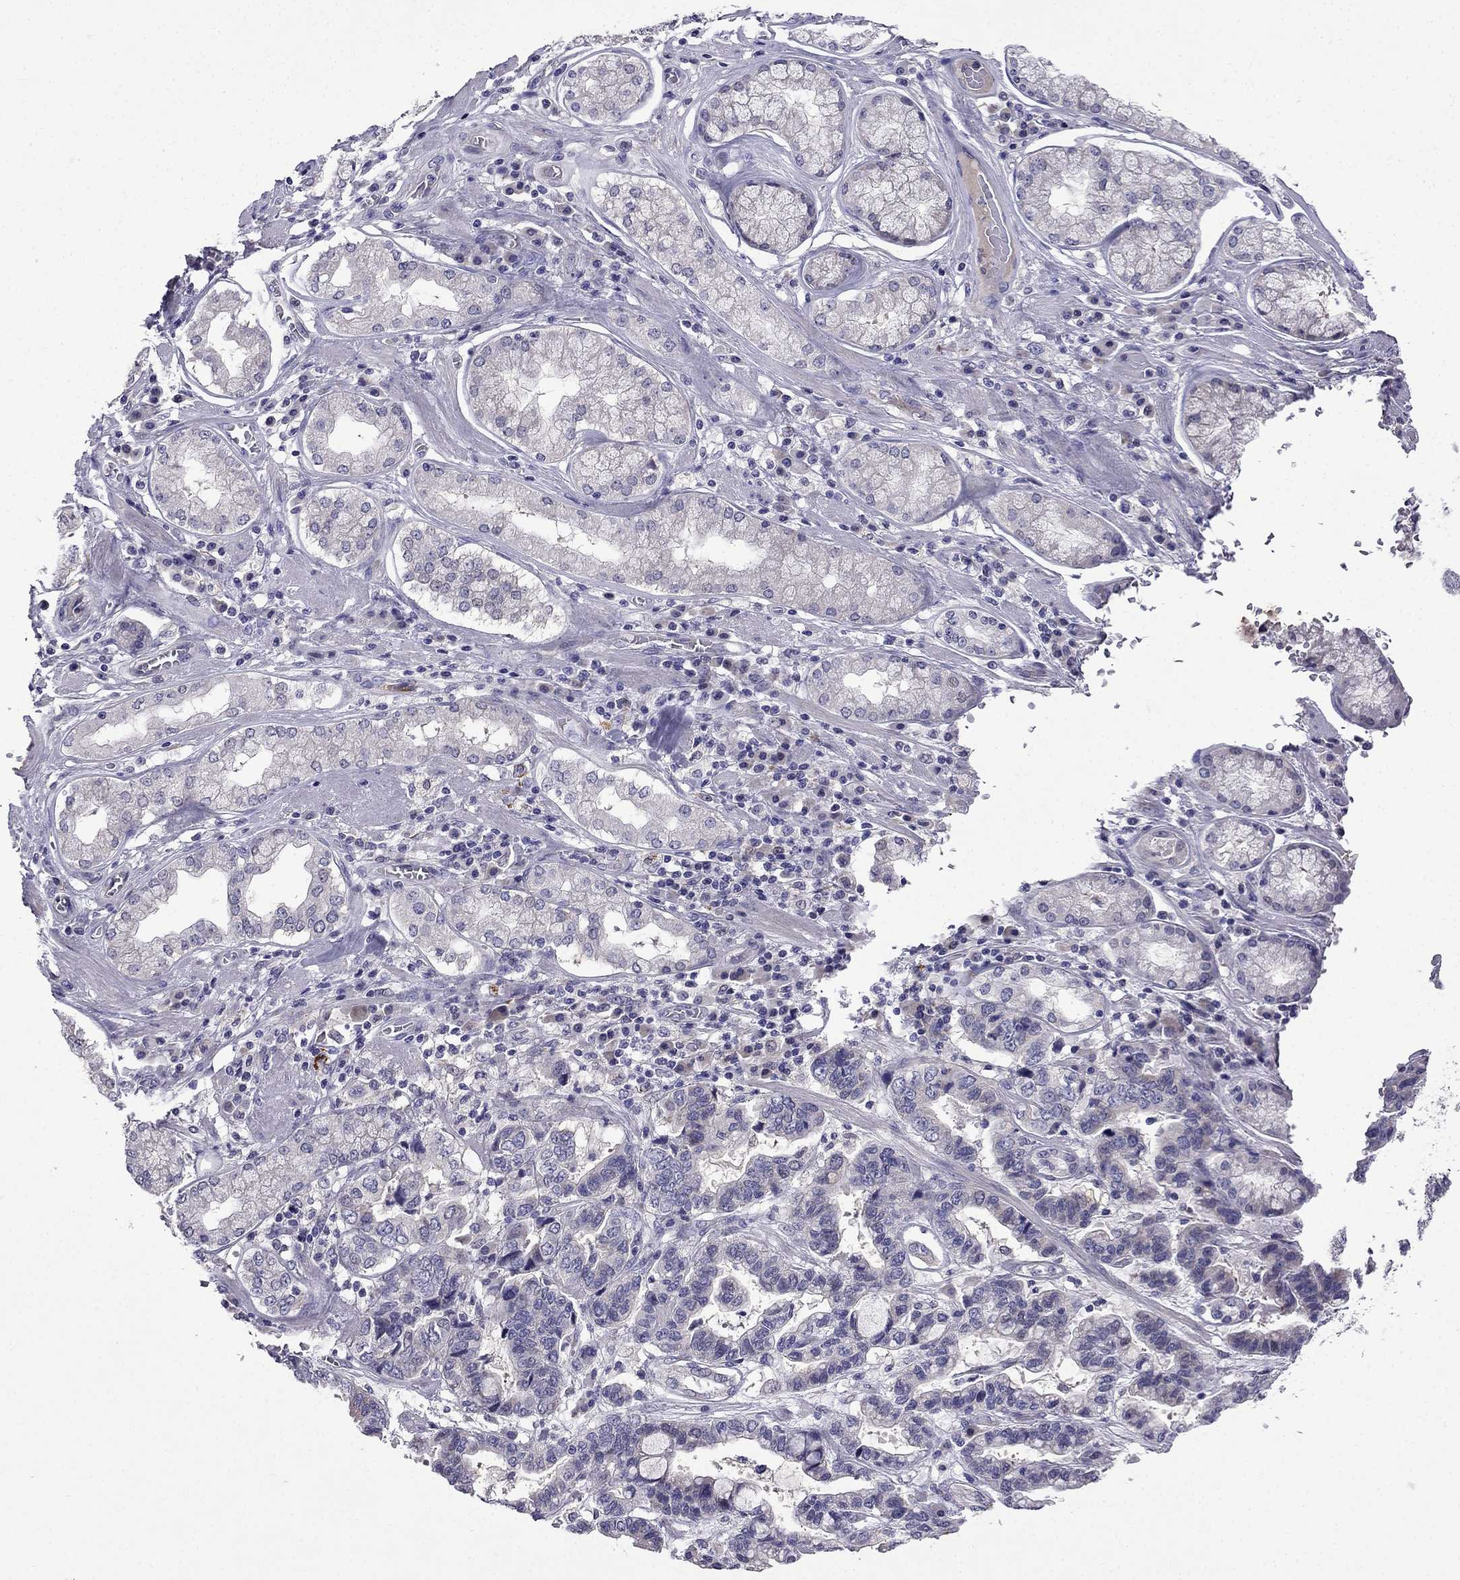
{"staining": {"intensity": "negative", "quantity": "none", "location": "none"}, "tissue": "stomach cancer", "cell_type": "Tumor cells", "image_type": "cancer", "snomed": [{"axis": "morphology", "description": "Adenocarcinoma, NOS"}, {"axis": "topography", "description": "Stomach, lower"}], "caption": "Tumor cells are negative for protein expression in human stomach adenocarcinoma.", "gene": "PI16", "patient": {"sex": "female", "age": 76}}